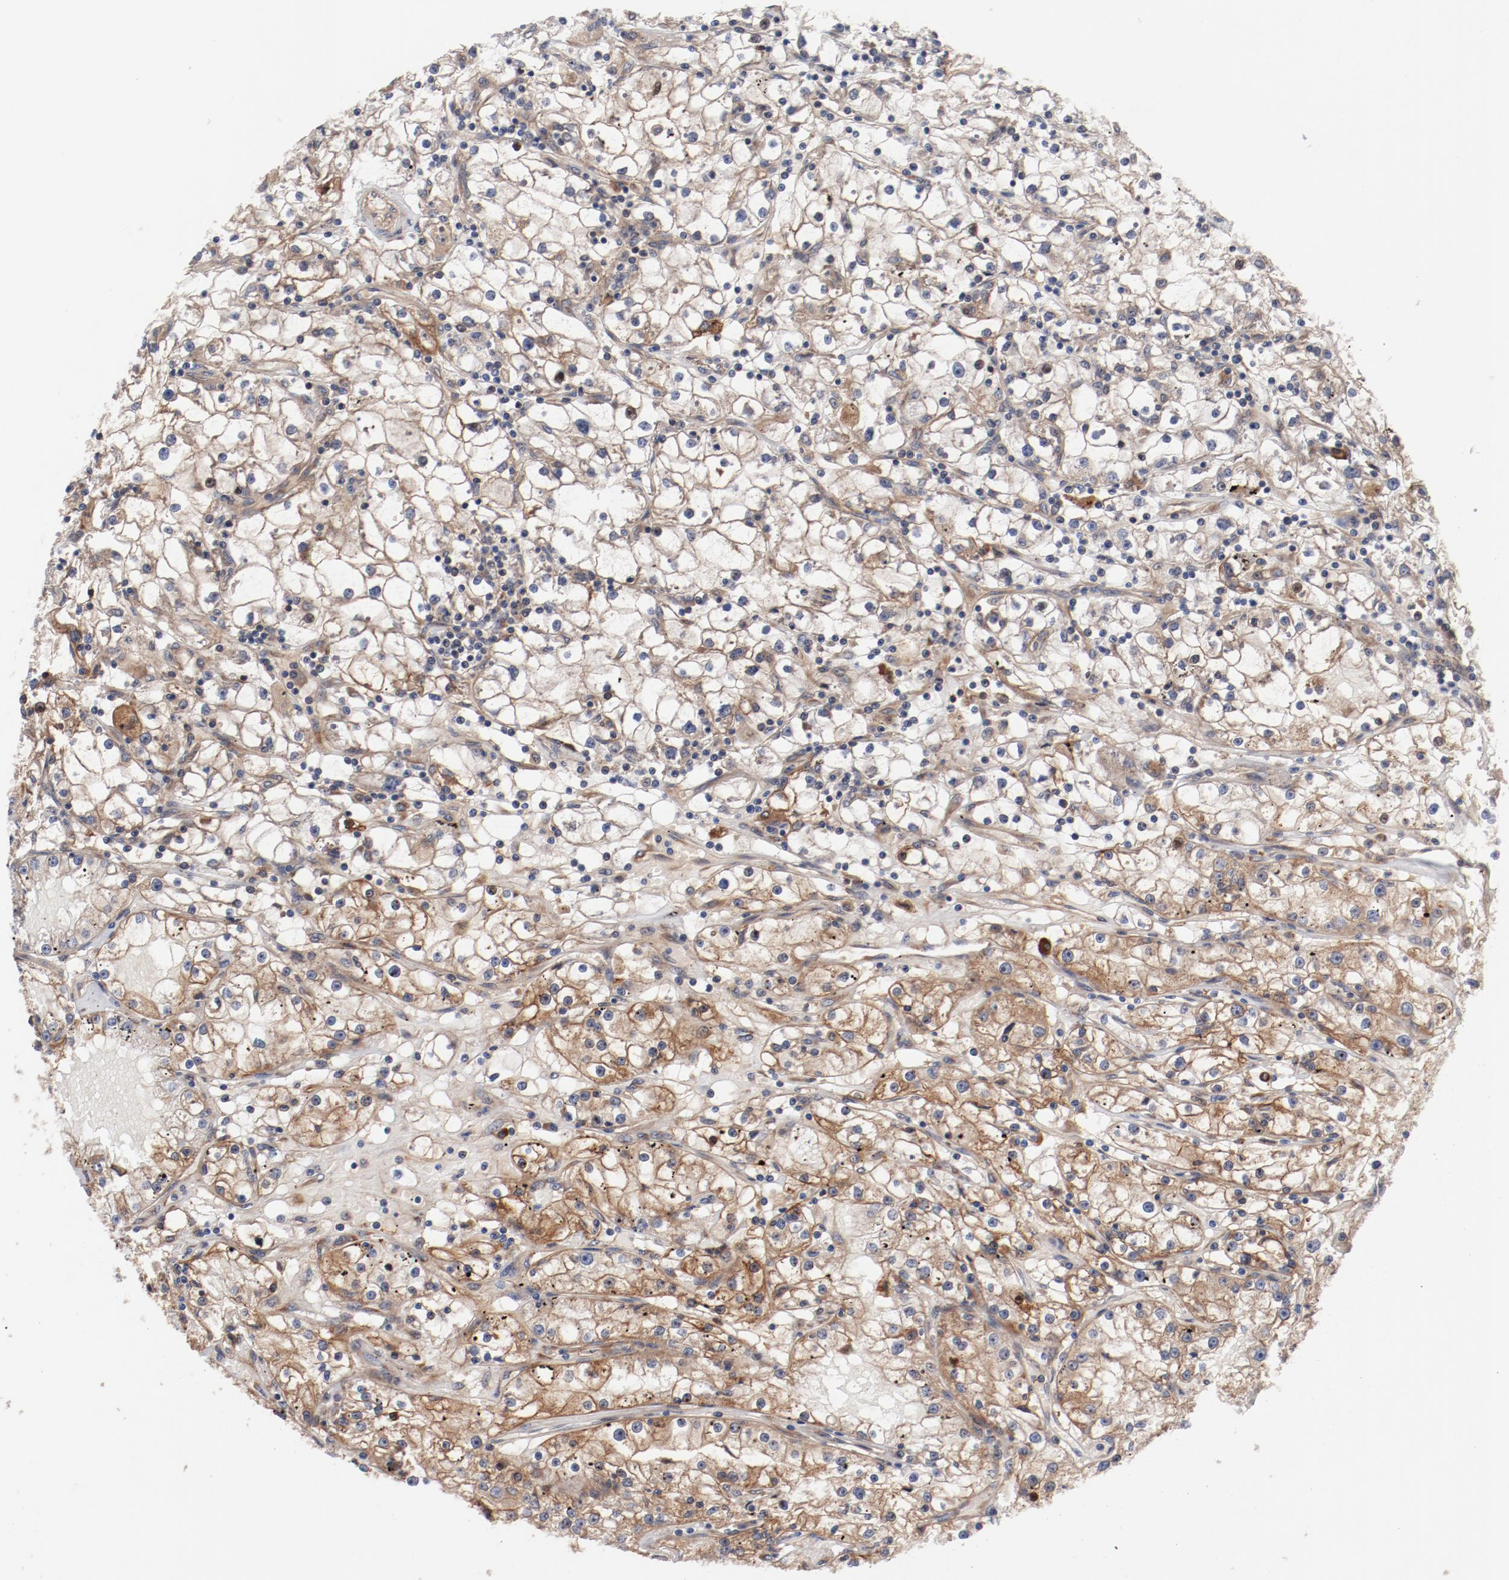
{"staining": {"intensity": "moderate", "quantity": ">75%", "location": "cytoplasmic/membranous"}, "tissue": "renal cancer", "cell_type": "Tumor cells", "image_type": "cancer", "snomed": [{"axis": "morphology", "description": "Adenocarcinoma, NOS"}, {"axis": "topography", "description": "Kidney"}], "caption": "Brown immunohistochemical staining in adenocarcinoma (renal) exhibits moderate cytoplasmic/membranous expression in about >75% of tumor cells.", "gene": "PITPNM2", "patient": {"sex": "male", "age": 56}}